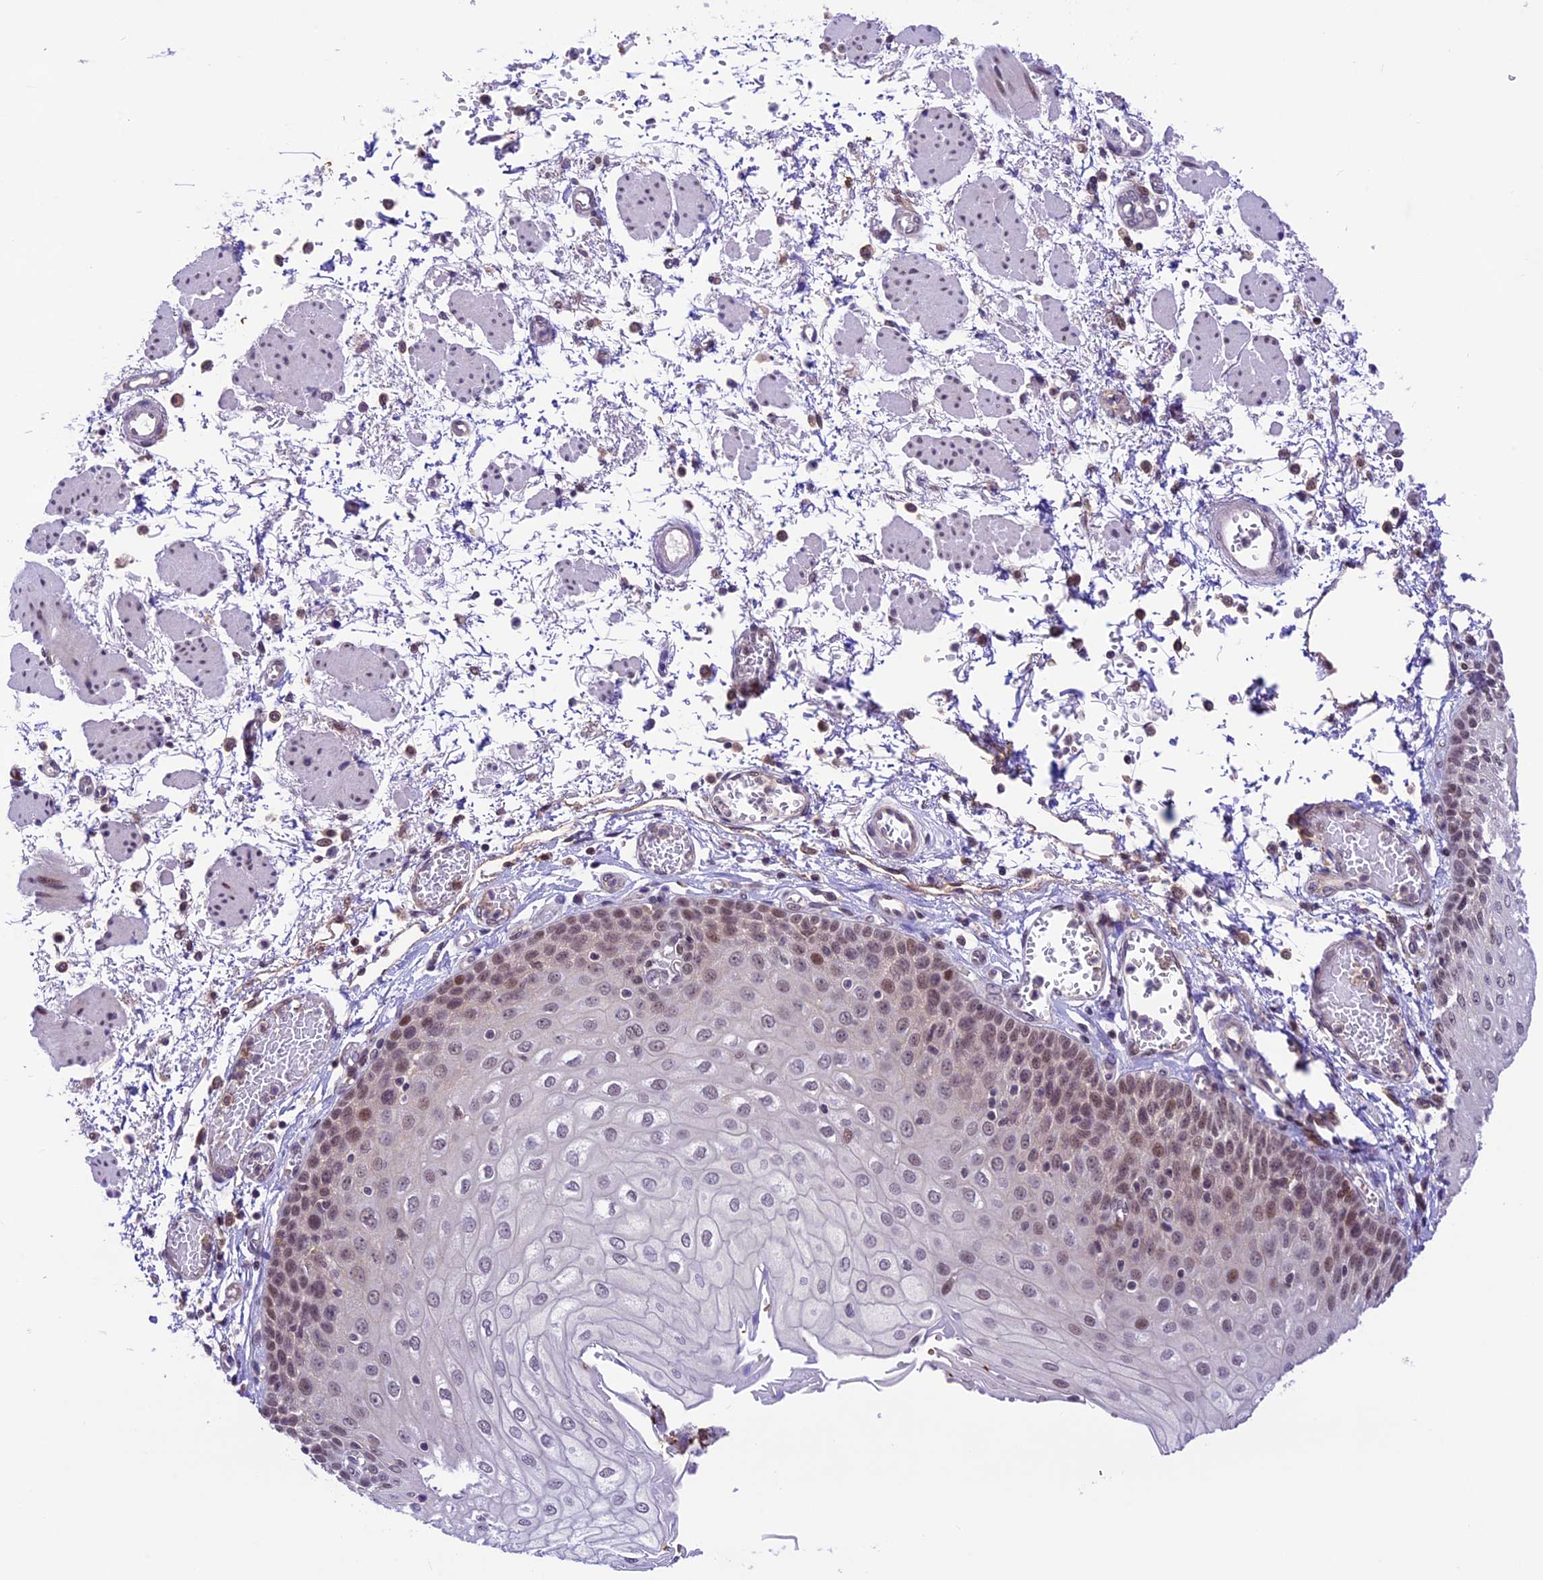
{"staining": {"intensity": "moderate", "quantity": "25%-75%", "location": "nuclear"}, "tissue": "esophagus", "cell_type": "Squamous epithelial cells", "image_type": "normal", "snomed": [{"axis": "morphology", "description": "Normal tissue, NOS"}, {"axis": "topography", "description": "Esophagus"}], "caption": "A brown stain labels moderate nuclear staining of a protein in squamous epithelial cells of benign esophagus. (Stains: DAB (3,3'-diaminobenzidine) in brown, nuclei in blue, Microscopy: brightfield microscopy at high magnification).", "gene": "SHKBP1", "patient": {"sex": "male", "age": 81}}